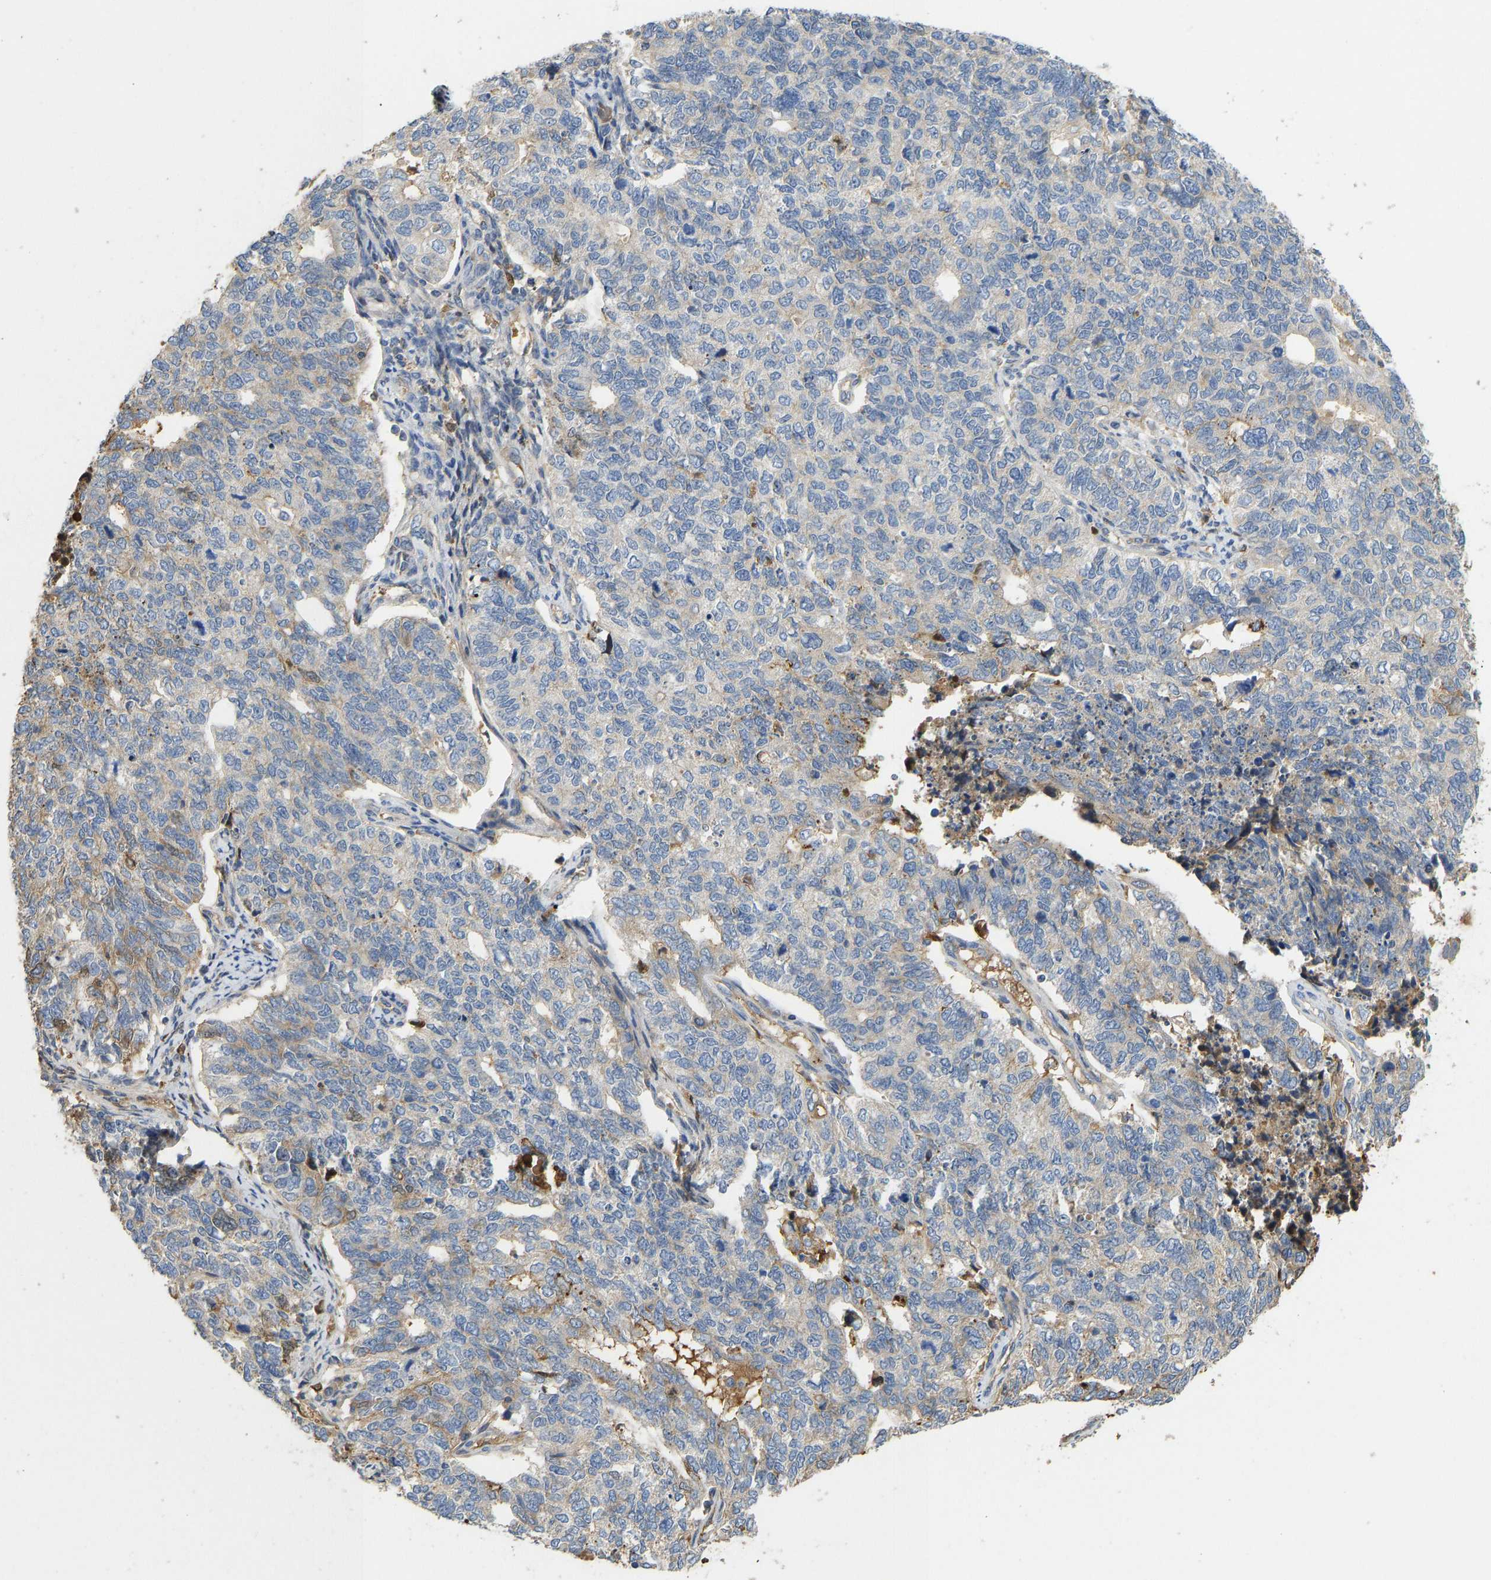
{"staining": {"intensity": "weak", "quantity": "<25%", "location": "cytoplasmic/membranous"}, "tissue": "cervical cancer", "cell_type": "Tumor cells", "image_type": "cancer", "snomed": [{"axis": "morphology", "description": "Squamous cell carcinoma, NOS"}, {"axis": "topography", "description": "Cervix"}], "caption": "Tumor cells show no significant positivity in cervical cancer (squamous cell carcinoma). Brightfield microscopy of immunohistochemistry stained with DAB (3,3'-diaminobenzidine) (brown) and hematoxylin (blue), captured at high magnification.", "gene": "VCPKMT", "patient": {"sex": "female", "age": 63}}